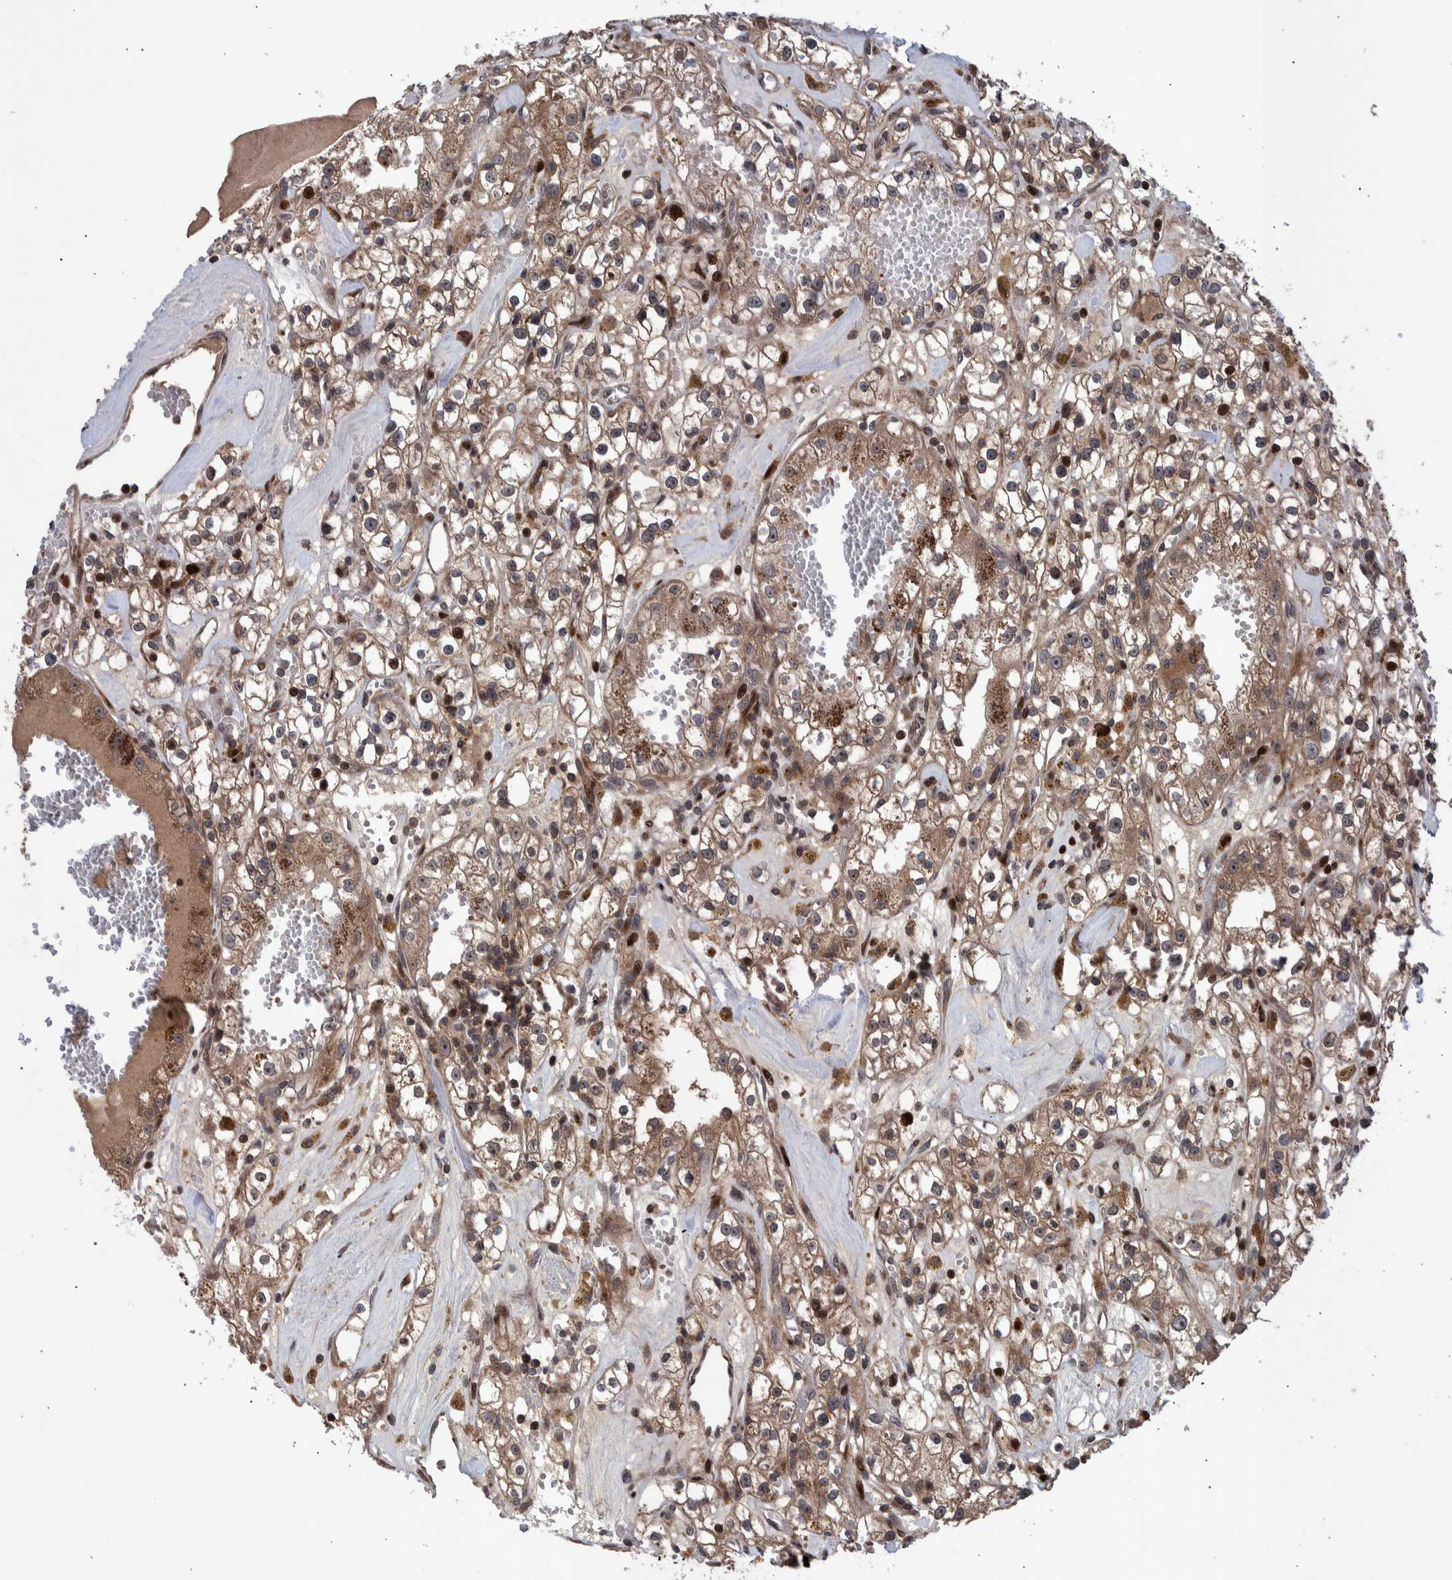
{"staining": {"intensity": "moderate", "quantity": ">75%", "location": "cytoplasmic/membranous,nuclear"}, "tissue": "renal cancer", "cell_type": "Tumor cells", "image_type": "cancer", "snomed": [{"axis": "morphology", "description": "Adenocarcinoma, NOS"}, {"axis": "topography", "description": "Kidney"}], "caption": "An IHC photomicrograph of neoplastic tissue is shown. Protein staining in brown labels moderate cytoplasmic/membranous and nuclear positivity in renal cancer (adenocarcinoma) within tumor cells. Using DAB (brown) and hematoxylin (blue) stains, captured at high magnification using brightfield microscopy.", "gene": "SHISA6", "patient": {"sex": "male", "age": 56}}